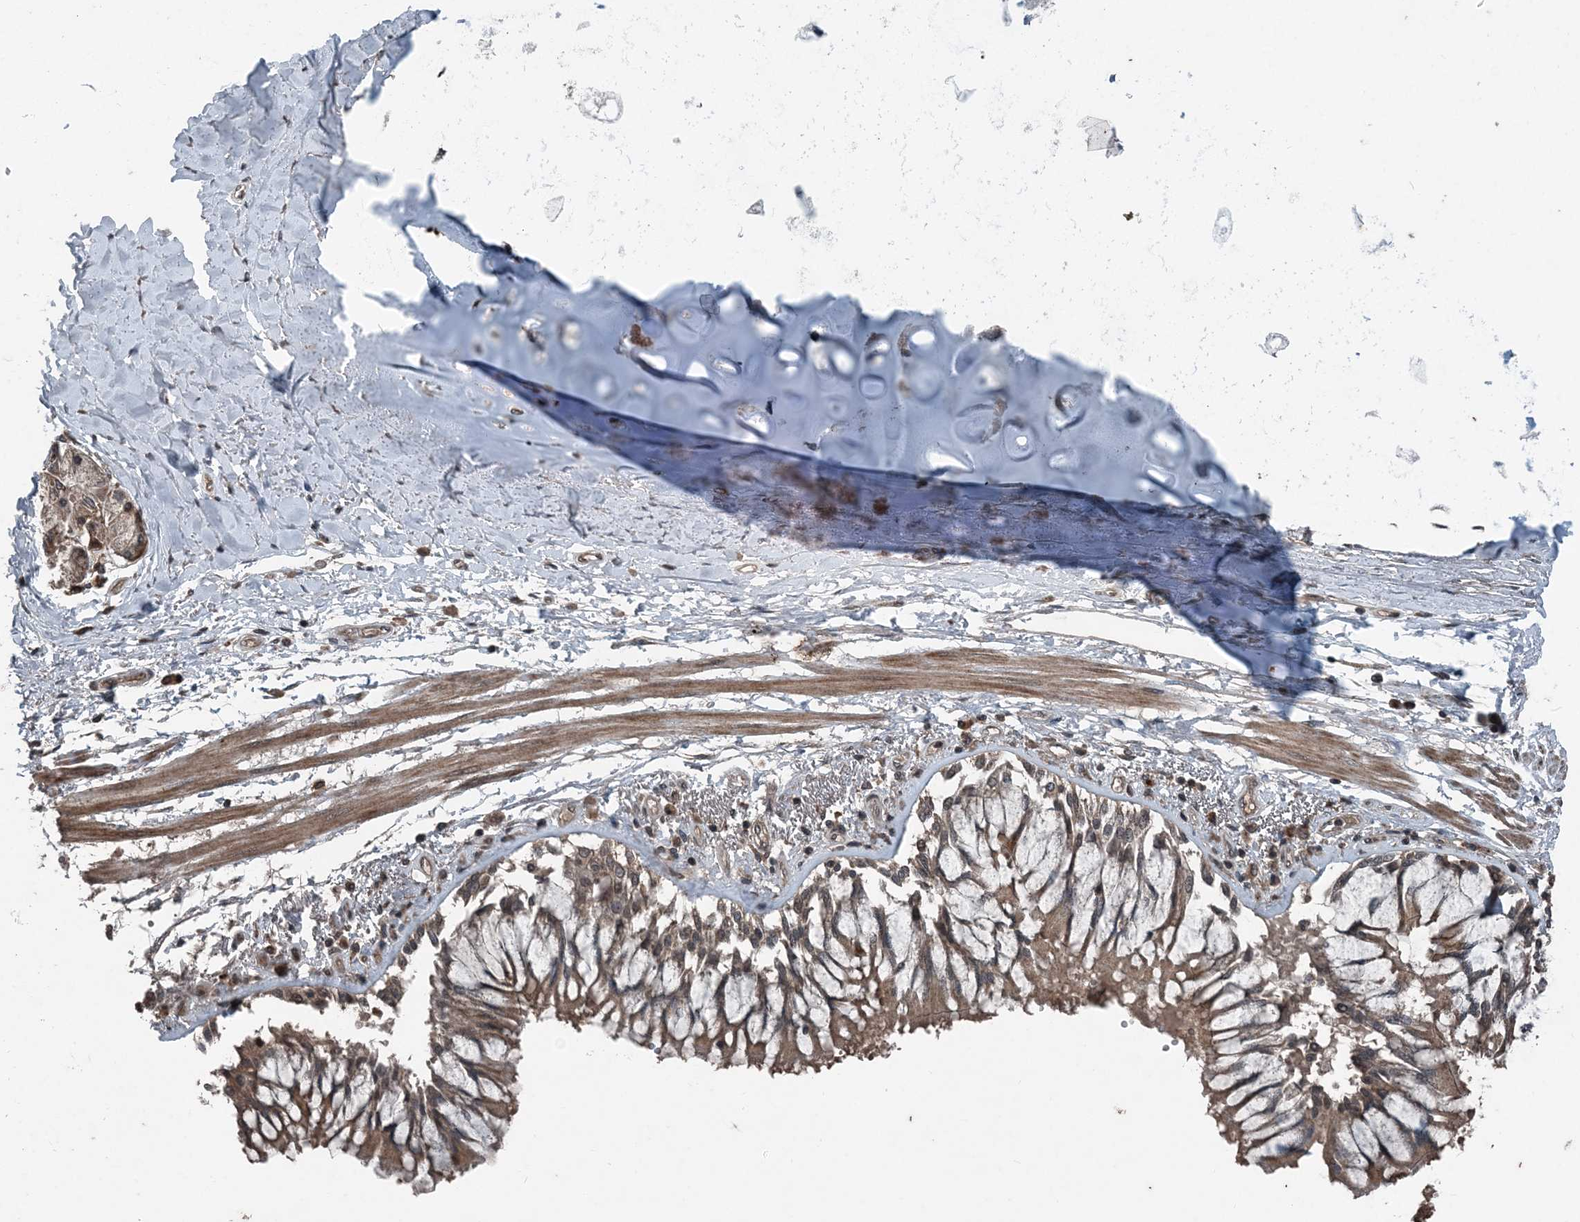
{"staining": {"intensity": "weak", "quantity": "25%-75%", "location": "cytoplasmic/membranous"}, "tissue": "adipose tissue", "cell_type": "Adipocytes", "image_type": "normal", "snomed": [{"axis": "morphology", "description": "Normal tissue, NOS"}, {"axis": "topography", "description": "Cartilage tissue"}, {"axis": "topography", "description": "Bronchus"}, {"axis": "topography", "description": "Lung"}, {"axis": "topography", "description": "Peripheral nerve tissue"}], "caption": "Adipose tissue stained for a protein reveals weak cytoplasmic/membranous positivity in adipocytes. (IHC, brightfield microscopy, high magnification).", "gene": "CFL1", "patient": {"sex": "female", "age": 49}}